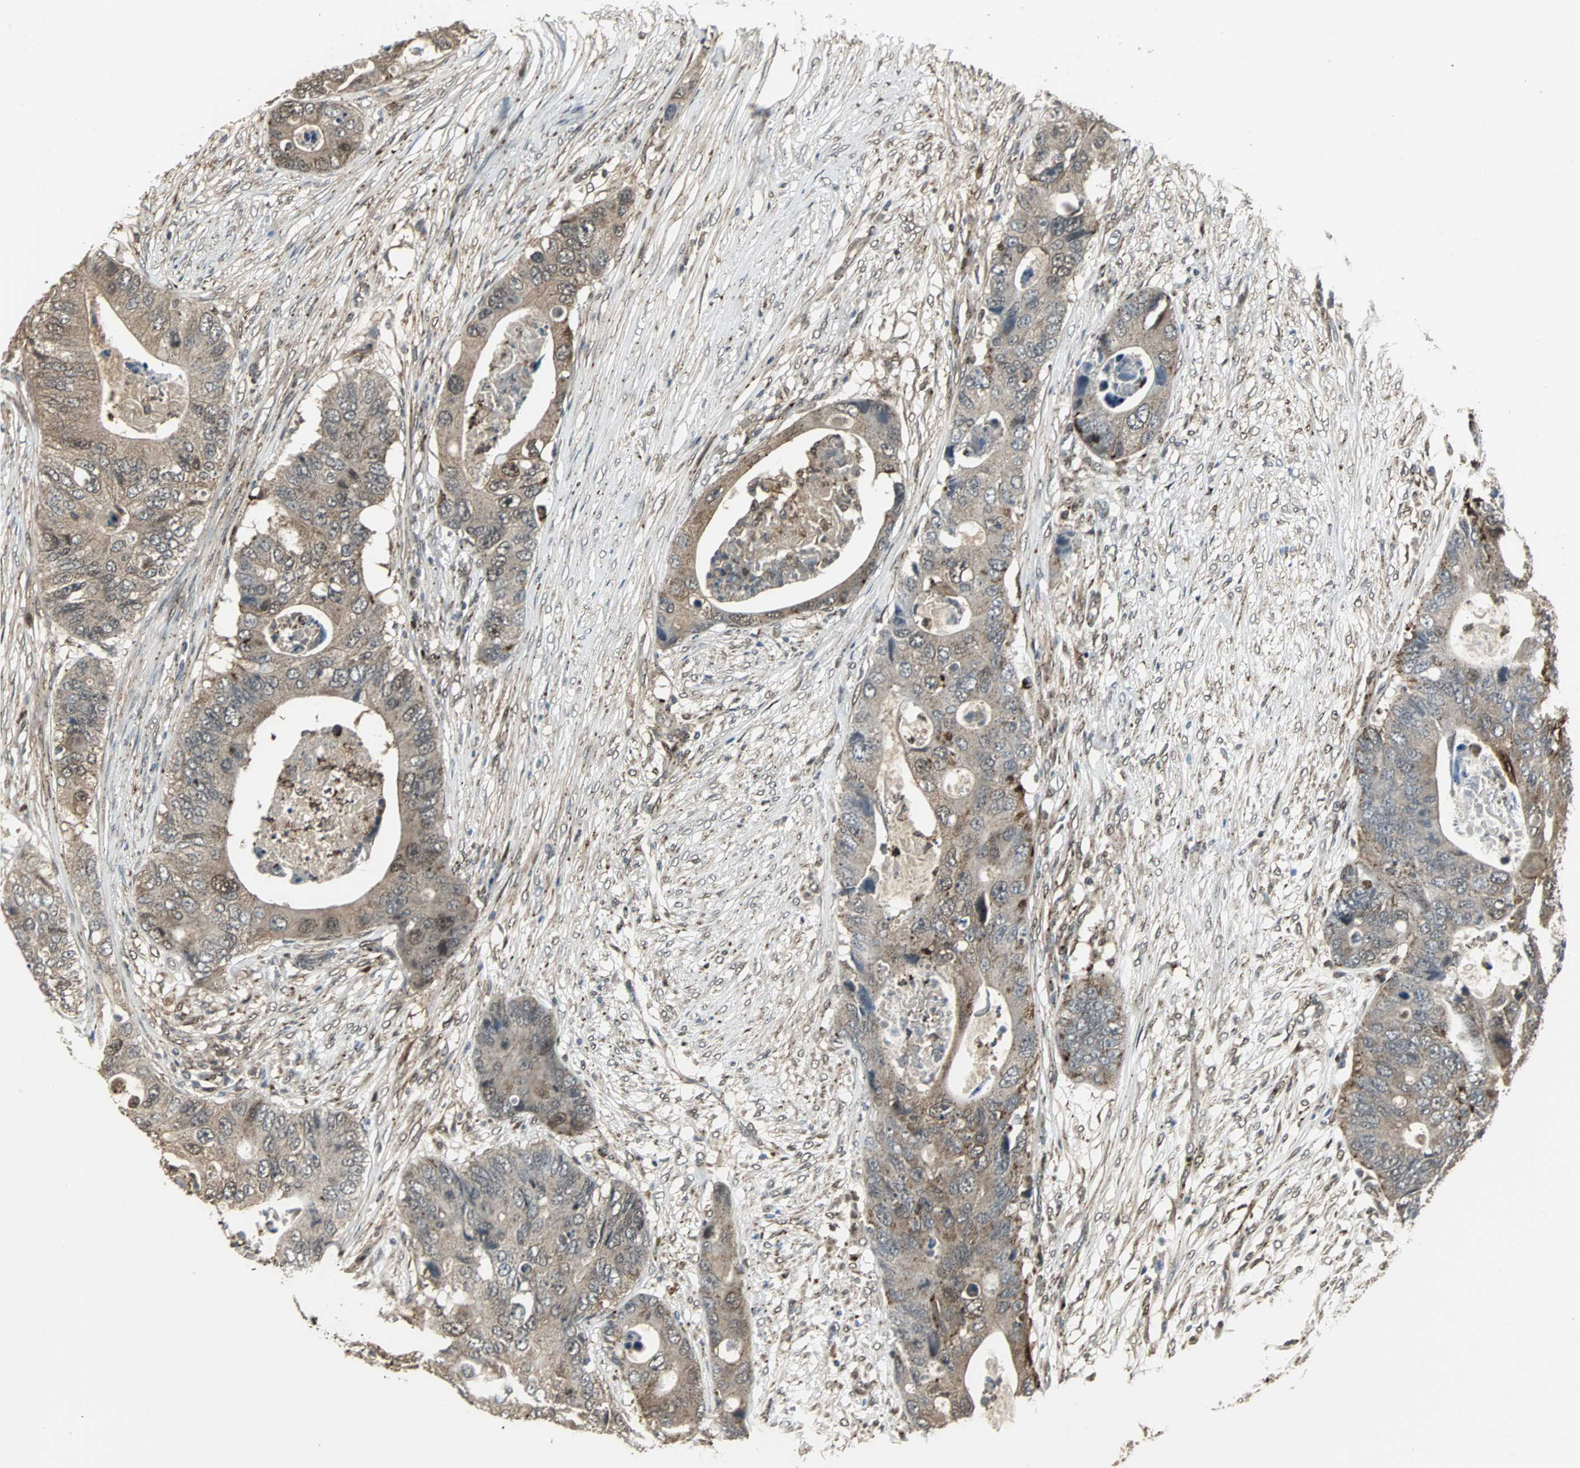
{"staining": {"intensity": "moderate", "quantity": "25%-75%", "location": "cytoplasmic/membranous,nuclear"}, "tissue": "colorectal cancer", "cell_type": "Tumor cells", "image_type": "cancer", "snomed": [{"axis": "morphology", "description": "Adenocarcinoma, NOS"}, {"axis": "topography", "description": "Colon"}], "caption": "Immunohistochemistry photomicrograph of adenocarcinoma (colorectal) stained for a protein (brown), which reveals medium levels of moderate cytoplasmic/membranous and nuclear positivity in approximately 25%-75% of tumor cells.", "gene": "PLIN3", "patient": {"sex": "male", "age": 71}}